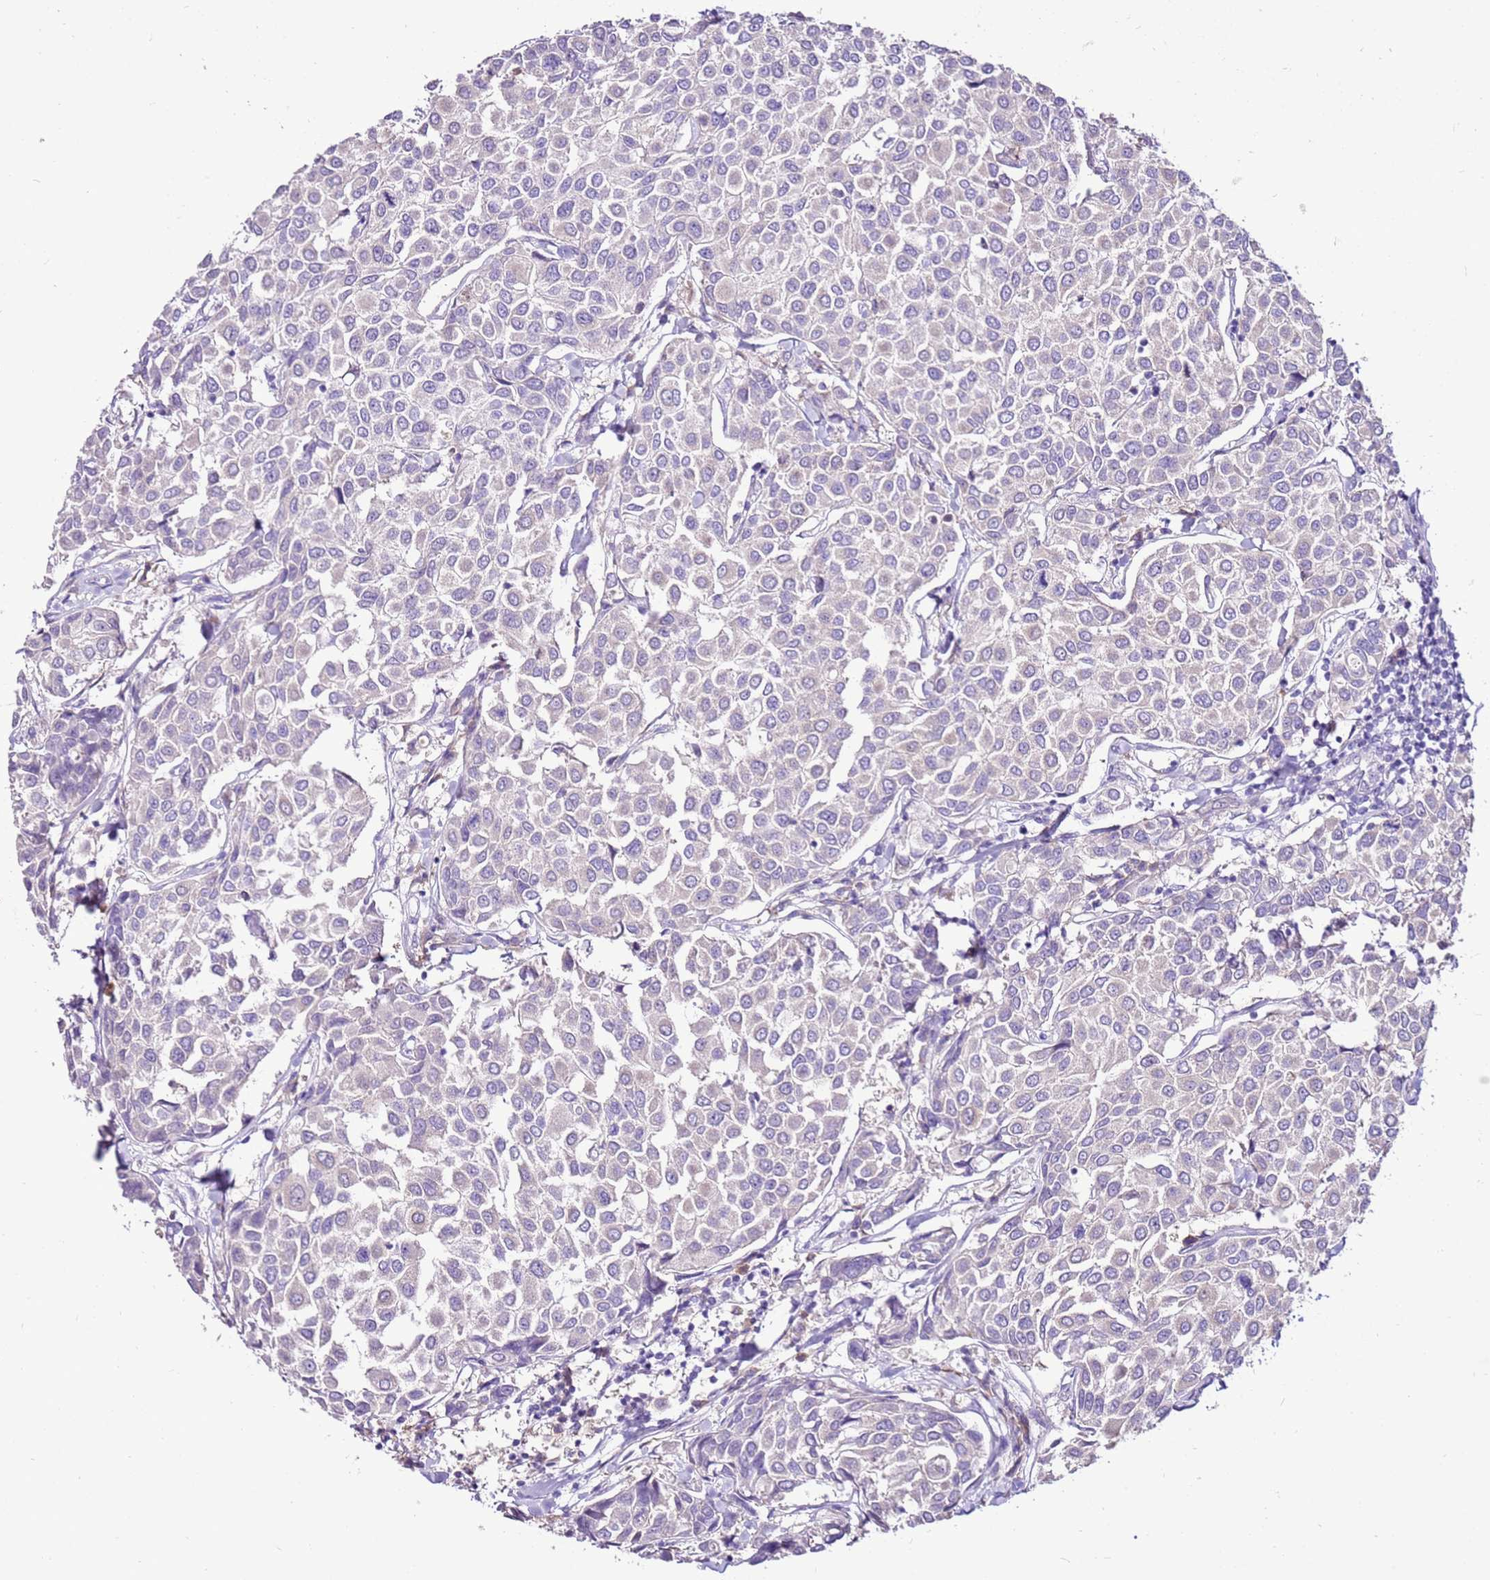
{"staining": {"intensity": "negative", "quantity": "none", "location": "none"}, "tissue": "breast cancer", "cell_type": "Tumor cells", "image_type": "cancer", "snomed": [{"axis": "morphology", "description": "Duct carcinoma"}, {"axis": "topography", "description": "Breast"}], "caption": "DAB immunohistochemical staining of breast cancer (invasive ductal carcinoma) demonstrates no significant positivity in tumor cells.", "gene": "SLC38A5", "patient": {"sex": "female", "age": 55}}